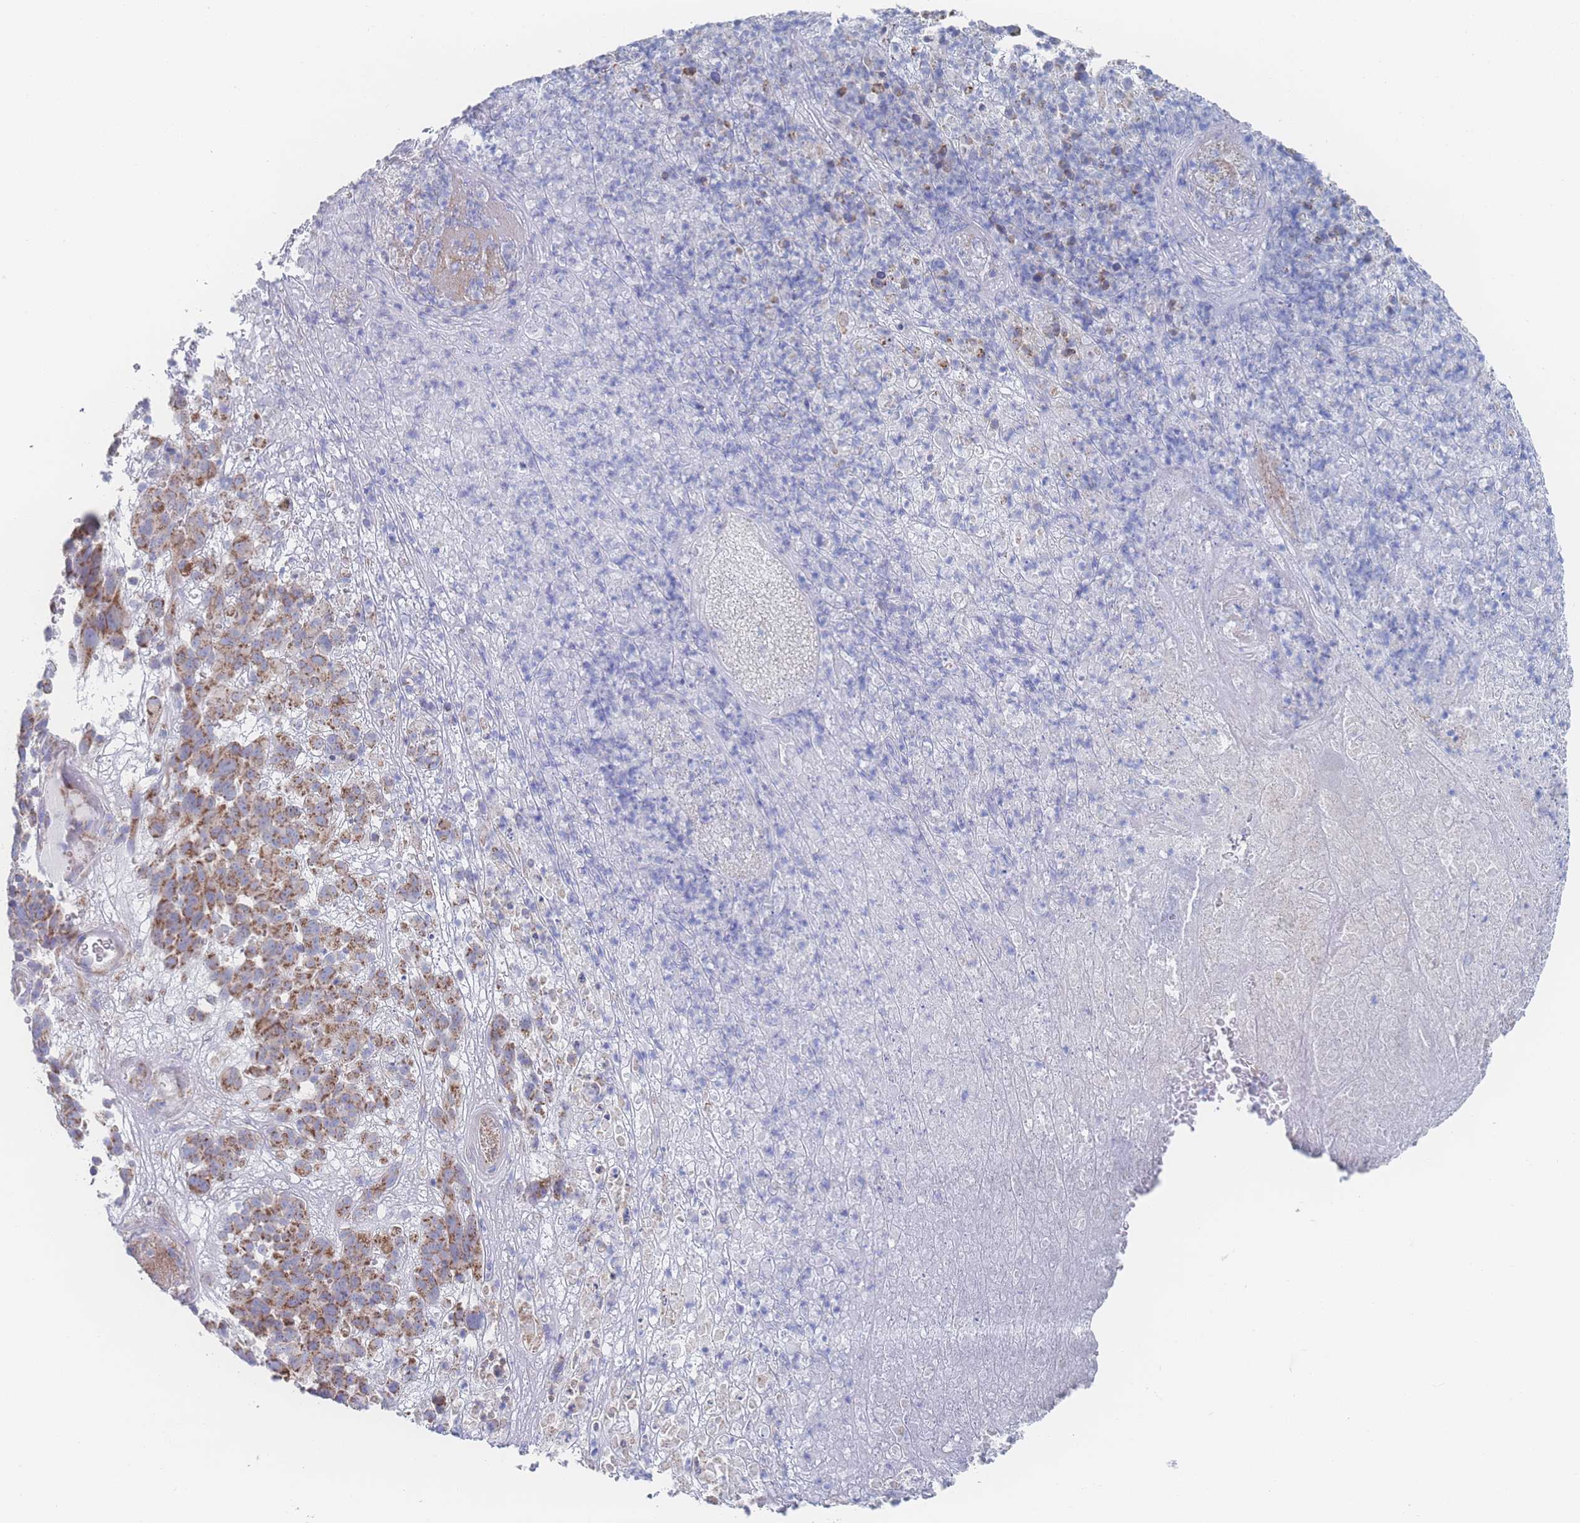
{"staining": {"intensity": "moderate", "quantity": ">75%", "location": "cytoplasmic/membranous"}, "tissue": "melanoma", "cell_type": "Tumor cells", "image_type": "cancer", "snomed": [{"axis": "morphology", "description": "Malignant melanoma, NOS"}, {"axis": "topography", "description": "Skin"}], "caption": "IHC staining of melanoma, which exhibits medium levels of moderate cytoplasmic/membranous positivity in about >75% of tumor cells indicating moderate cytoplasmic/membranous protein positivity. The staining was performed using DAB (brown) for protein detection and nuclei were counterstained in hematoxylin (blue).", "gene": "SNPH", "patient": {"sex": "male", "age": 49}}